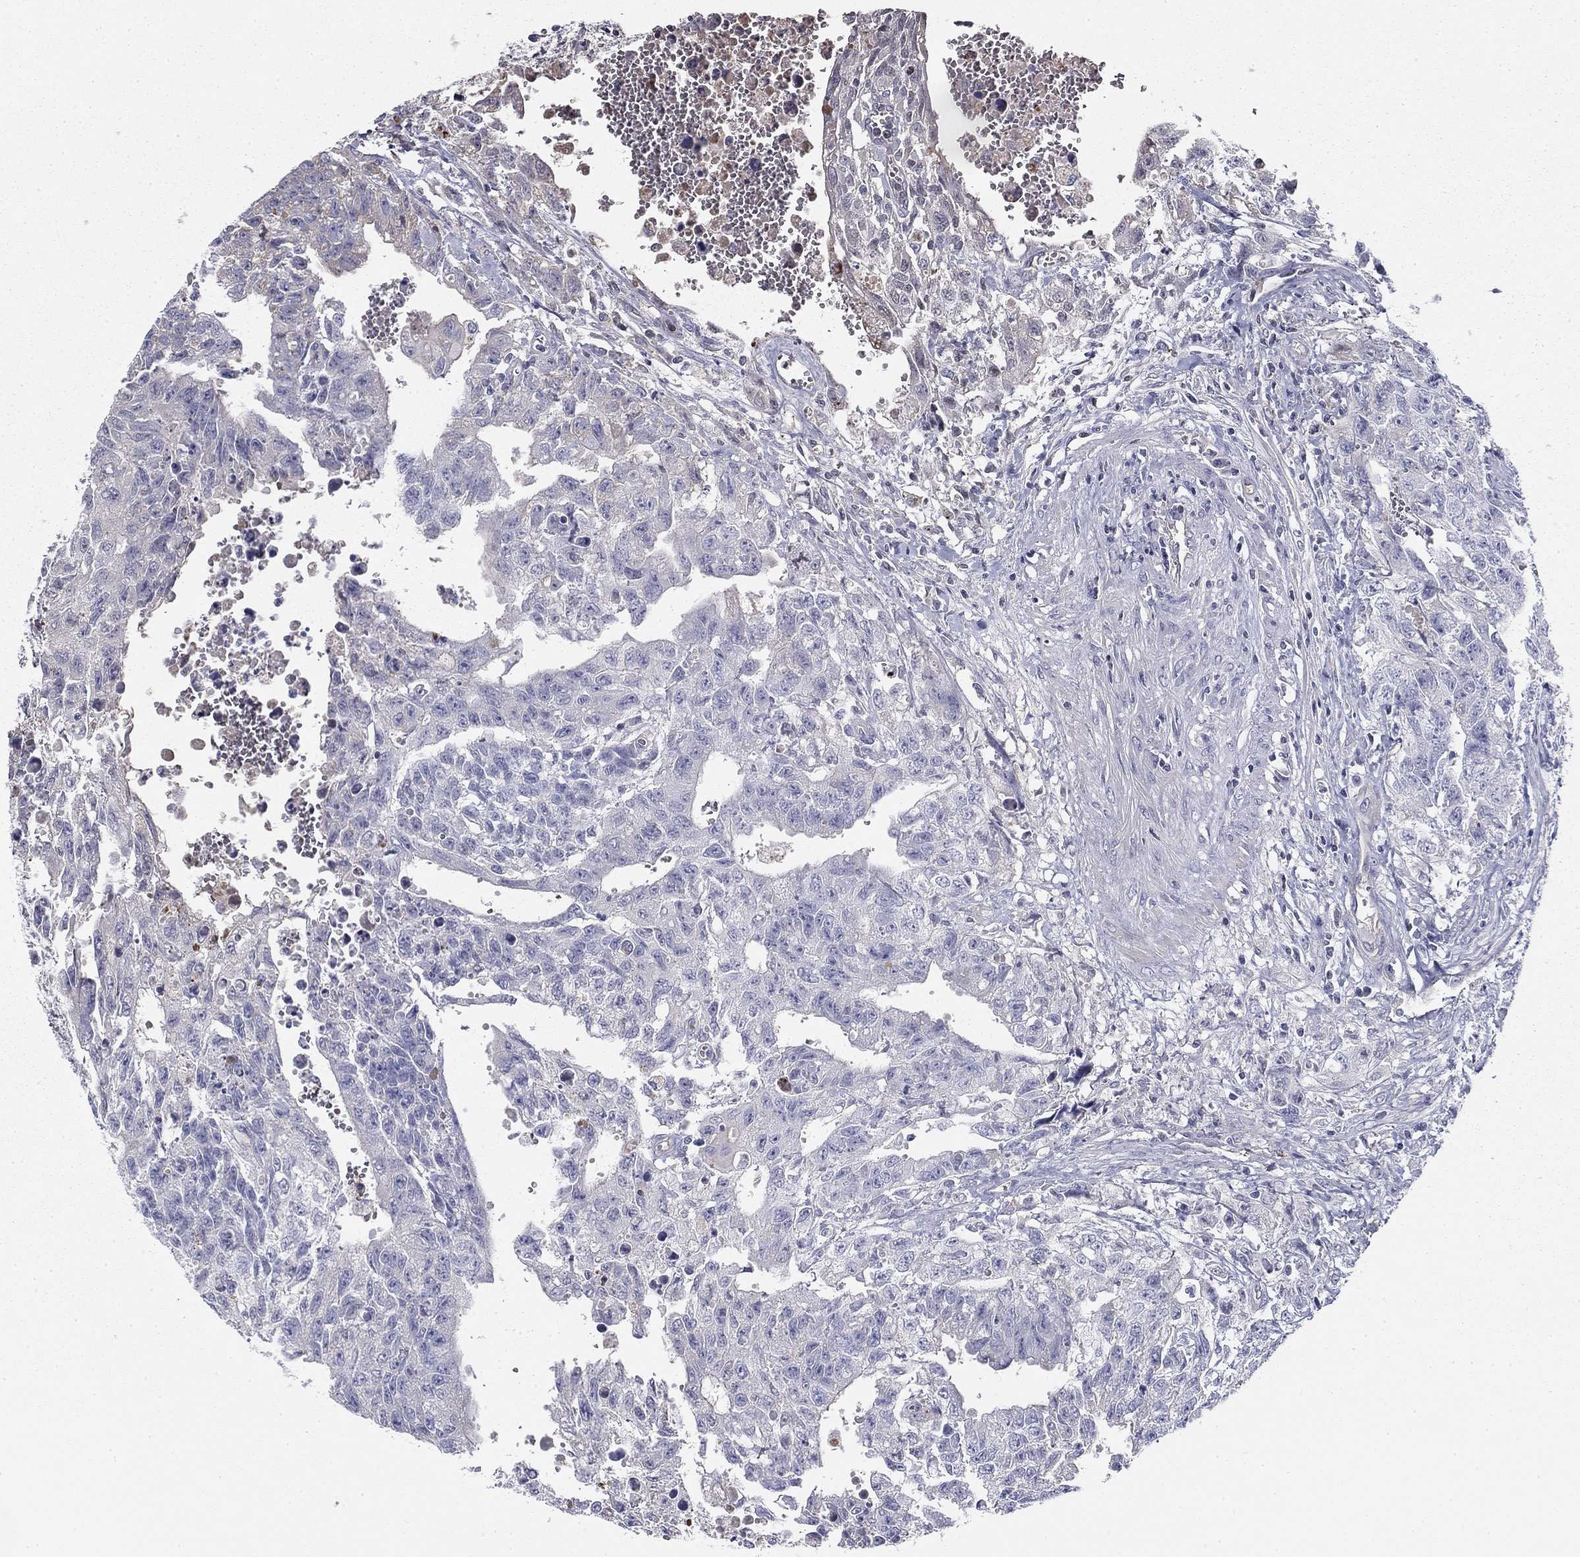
{"staining": {"intensity": "negative", "quantity": "none", "location": "none"}, "tissue": "testis cancer", "cell_type": "Tumor cells", "image_type": "cancer", "snomed": [{"axis": "morphology", "description": "Carcinoma, Embryonal, NOS"}, {"axis": "topography", "description": "Testis"}], "caption": "This photomicrograph is of testis cancer stained with immunohistochemistry (IHC) to label a protein in brown with the nuclei are counter-stained blue. There is no staining in tumor cells.", "gene": "CPLX4", "patient": {"sex": "male", "age": 24}}